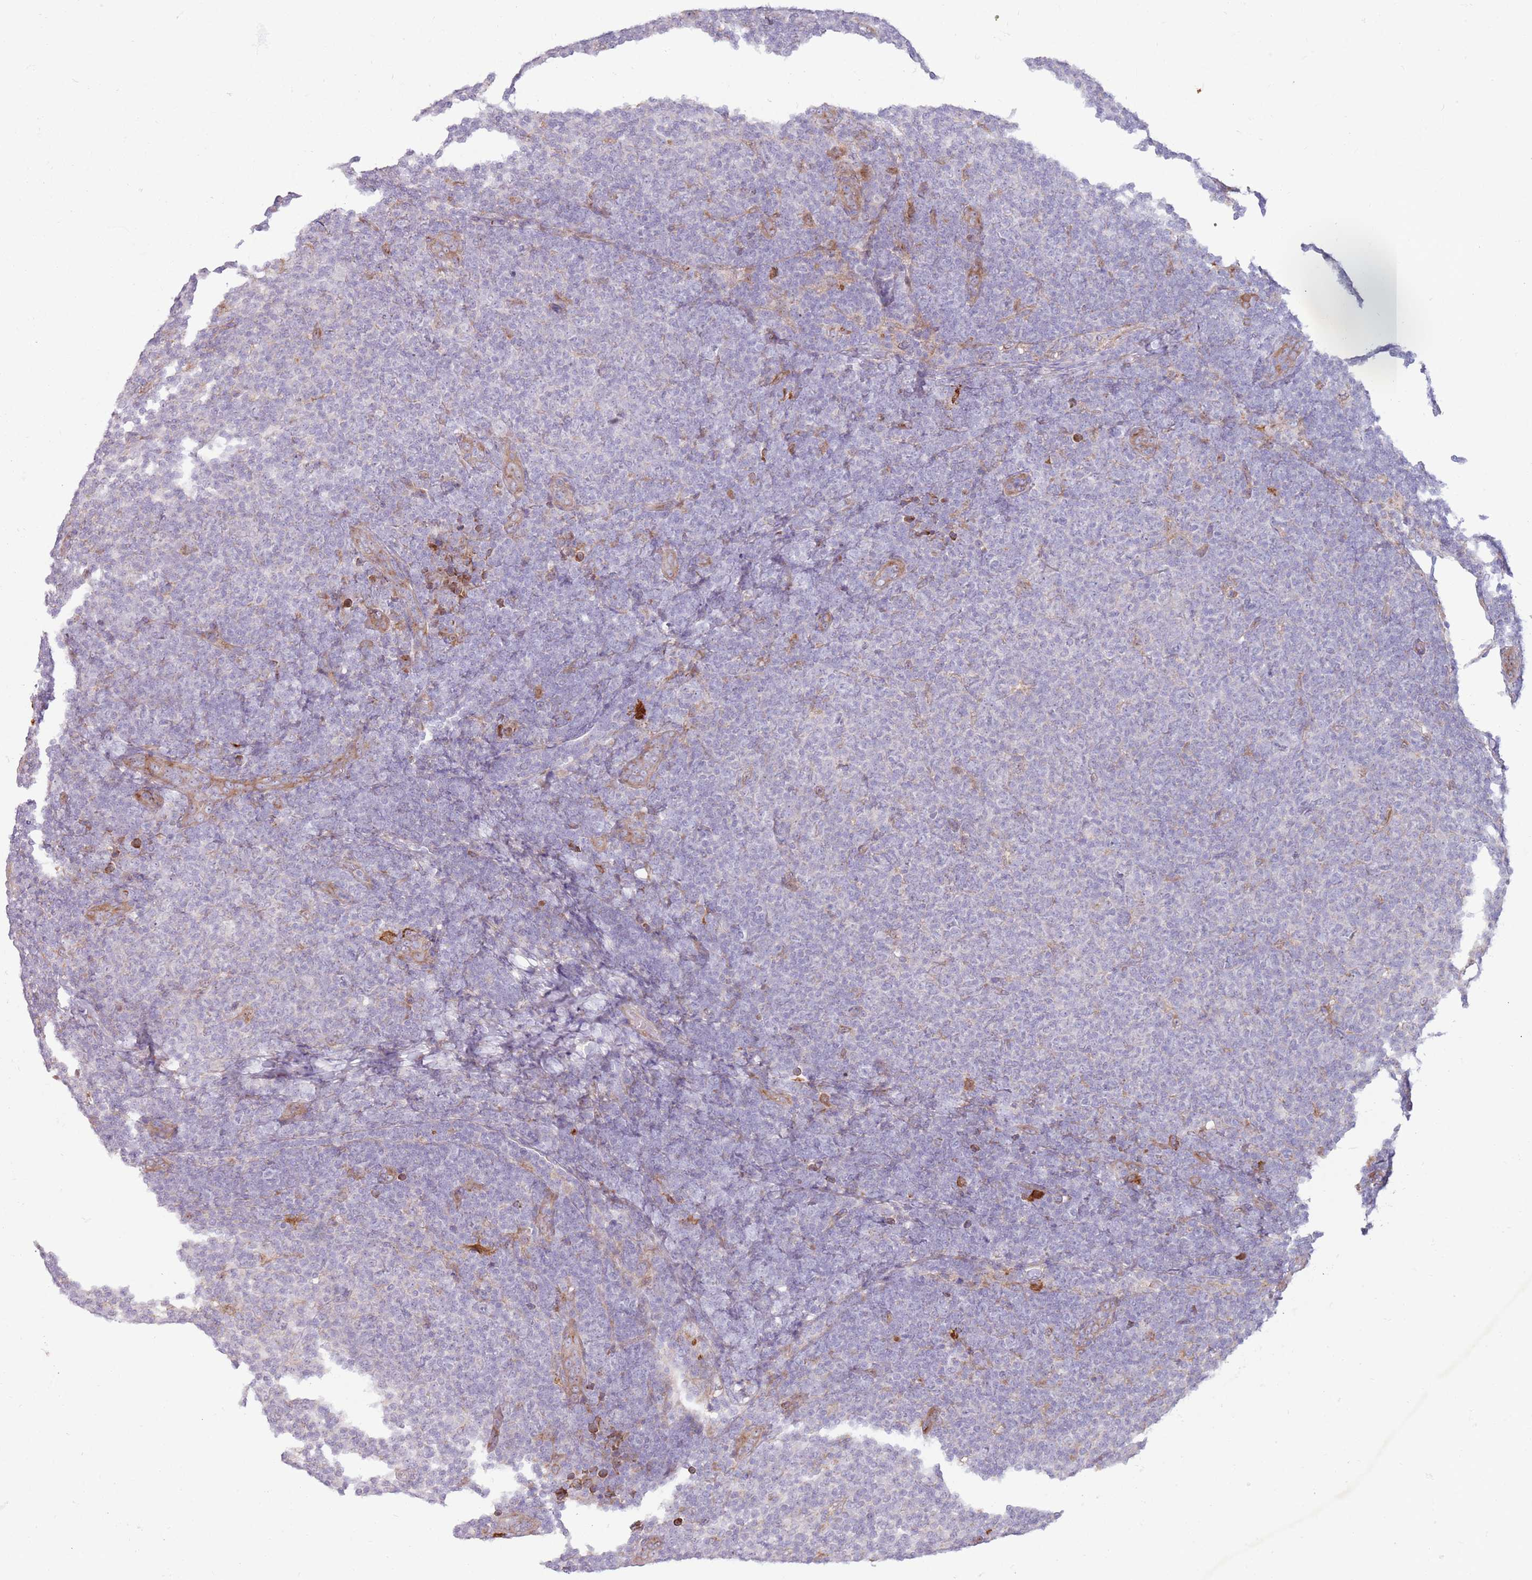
{"staining": {"intensity": "negative", "quantity": "none", "location": "none"}, "tissue": "lymphoma", "cell_type": "Tumor cells", "image_type": "cancer", "snomed": [{"axis": "morphology", "description": "Malignant lymphoma, non-Hodgkin's type, Low grade"}, {"axis": "topography", "description": "Lymph node"}], "caption": "This is an immunohistochemistry (IHC) photomicrograph of lymphoma. There is no expression in tumor cells.", "gene": "CCDC150", "patient": {"sex": "male", "age": 66}}